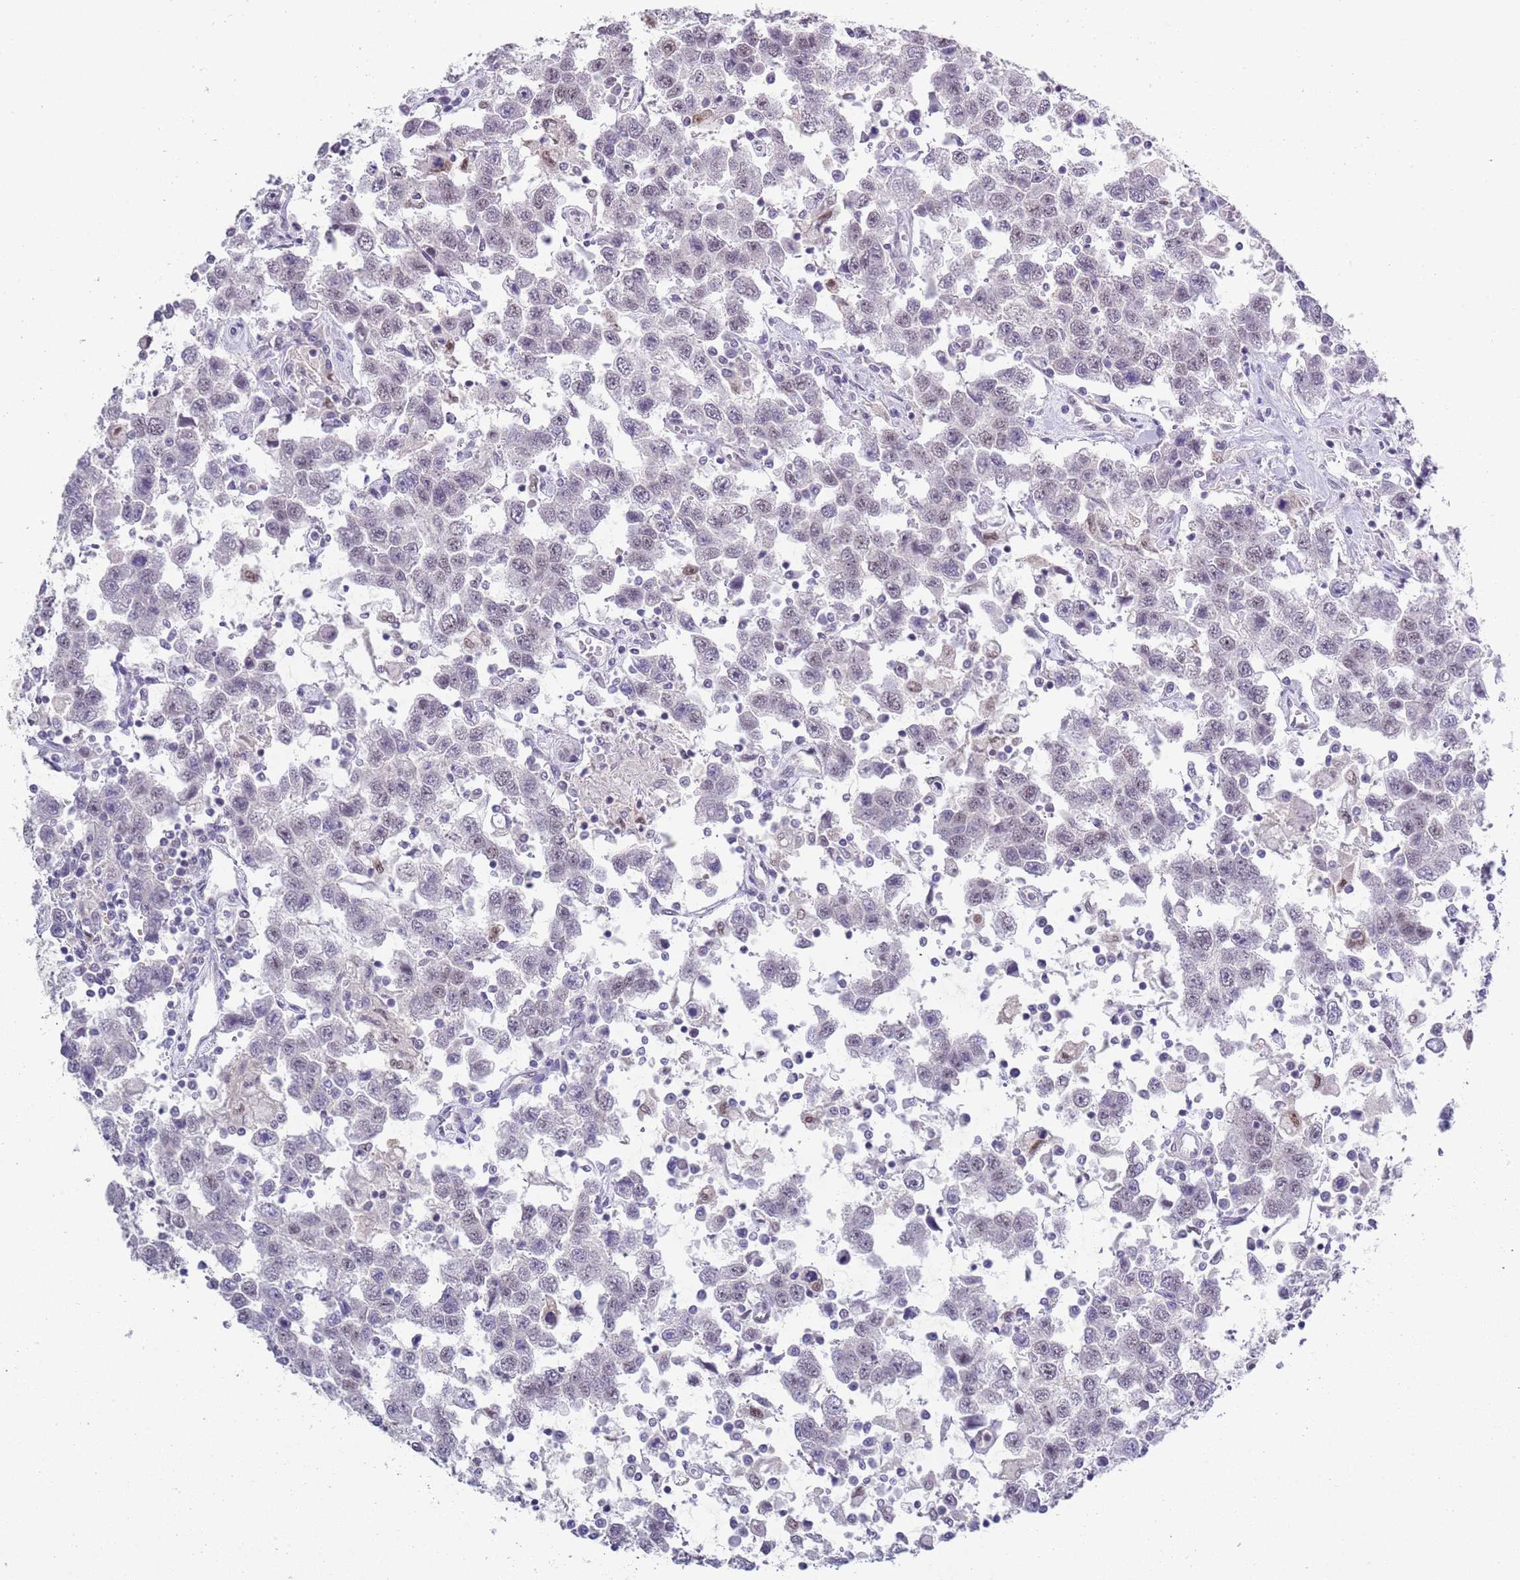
{"staining": {"intensity": "negative", "quantity": "none", "location": "none"}, "tissue": "testis cancer", "cell_type": "Tumor cells", "image_type": "cancer", "snomed": [{"axis": "morphology", "description": "Seminoma, NOS"}, {"axis": "topography", "description": "Testis"}], "caption": "IHC histopathology image of human testis cancer stained for a protein (brown), which reveals no expression in tumor cells. (Immunohistochemistry, brightfield microscopy, high magnification).", "gene": "SEPHS2", "patient": {"sex": "male", "age": 41}}